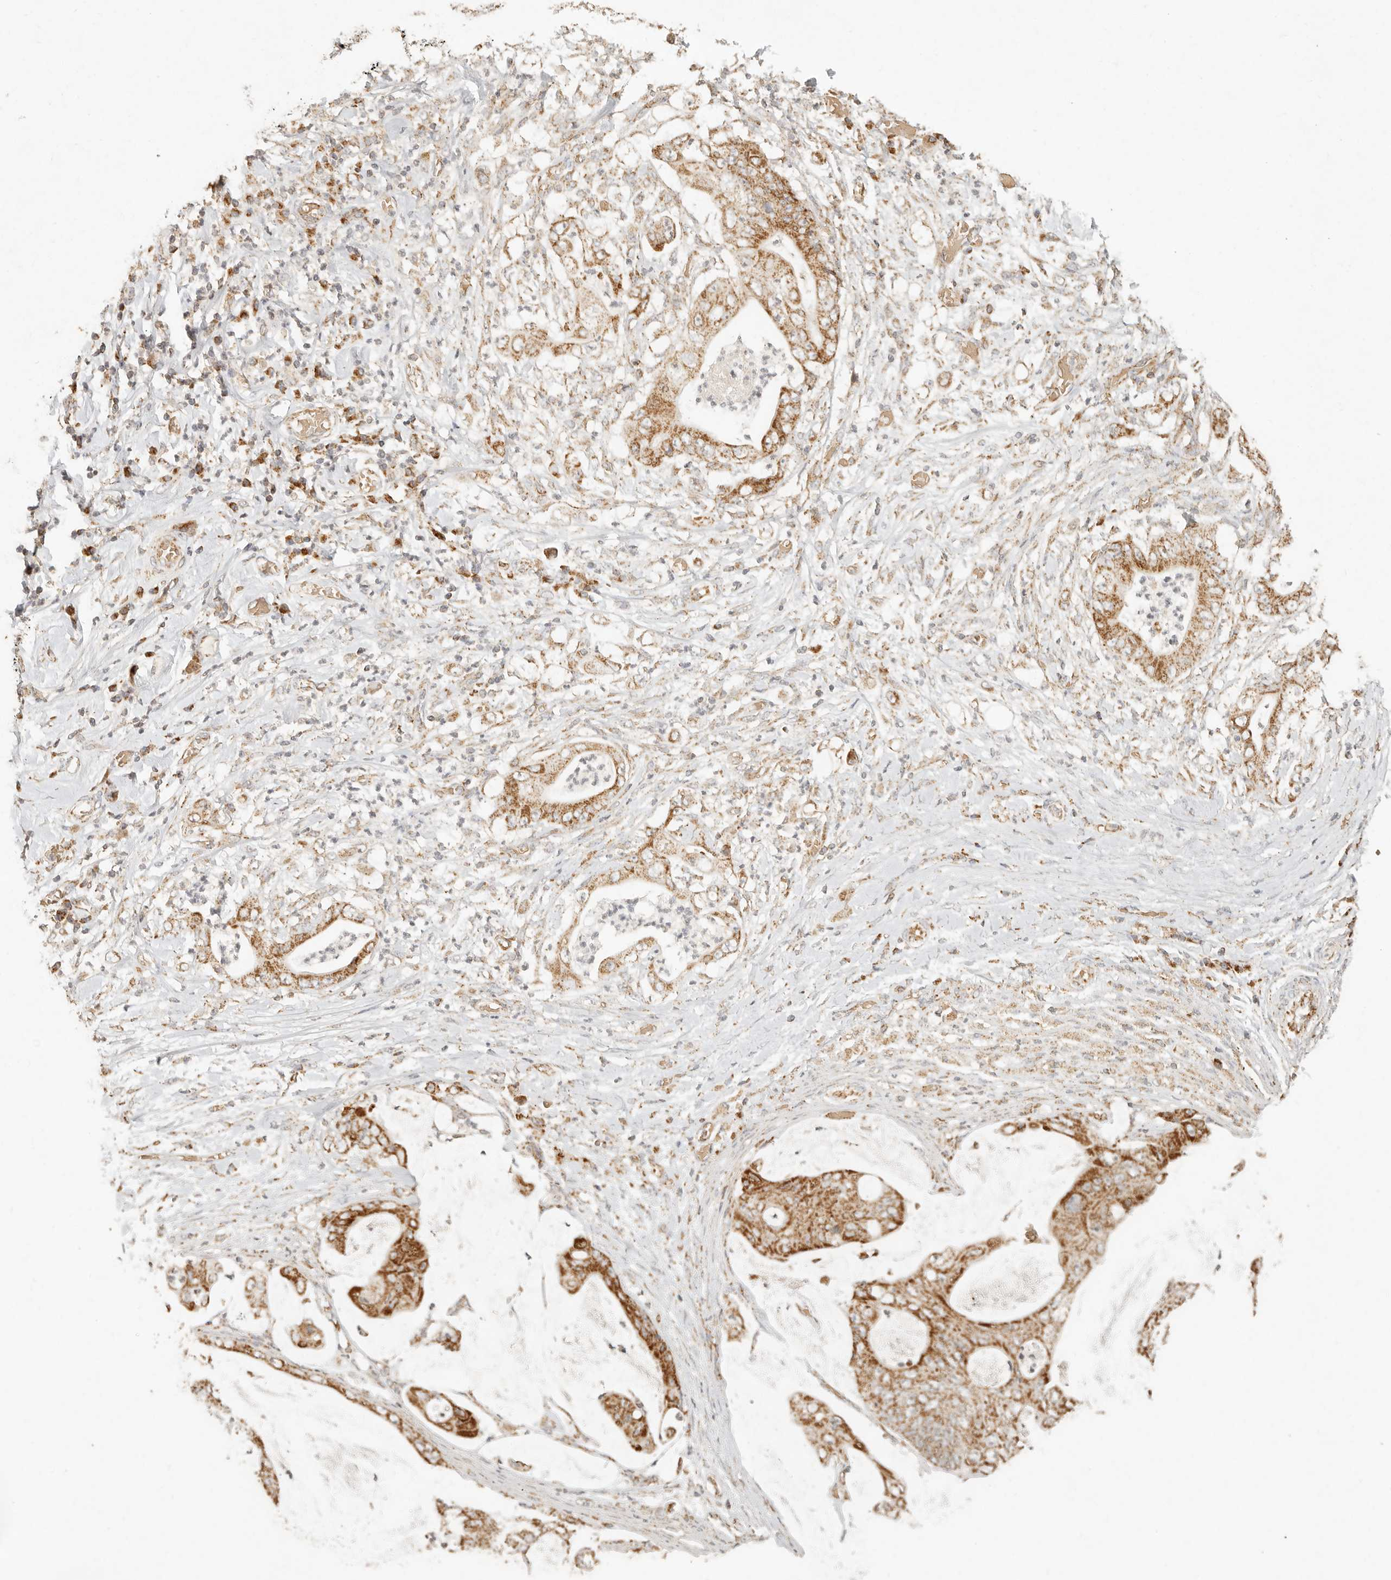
{"staining": {"intensity": "moderate", "quantity": ">75%", "location": "cytoplasmic/membranous"}, "tissue": "stomach cancer", "cell_type": "Tumor cells", "image_type": "cancer", "snomed": [{"axis": "morphology", "description": "Adenocarcinoma, NOS"}, {"axis": "topography", "description": "Stomach"}], "caption": "Adenocarcinoma (stomach) stained for a protein (brown) exhibits moderate cytoplasmic/membranous positive staining in approximately >75% of tumor cells.", "gene": "MRPL55", "patient": {"sex": "female", "age": 73}}